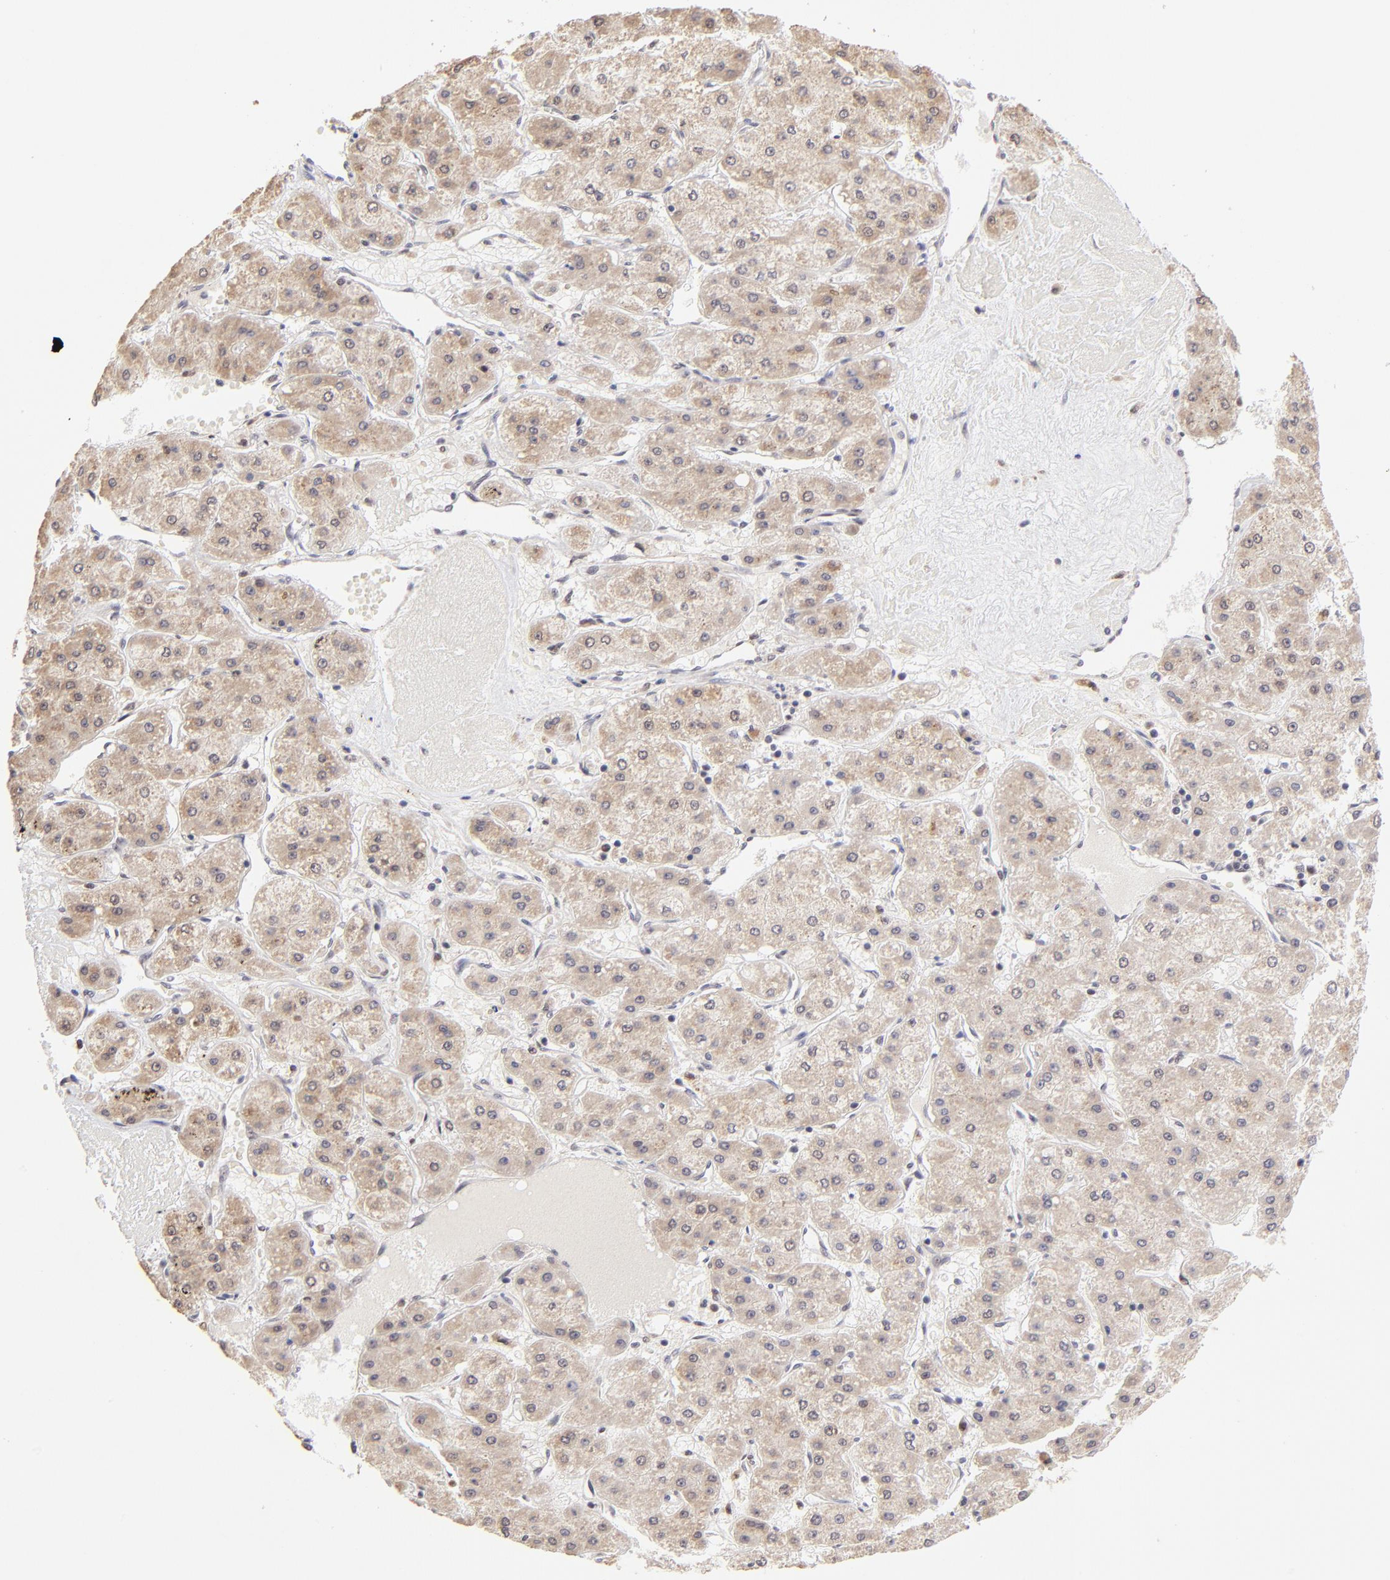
{"staining": {"intensity": "weak", "quantity": ">75%", "location": "cytoplasmic/membranous"}, "tissue": "liver cancer", "cell_type": "Tumor cells", "image_type": "cancer", "snomed": [{"axis": "morphology", "description": "Carcinoma, Hepatocellular, NOS"}, {"axis": "topography", "description": "Liver"}], "caption": "DAB (3,3'-diaminobenzidine) immunohistochemical staining of liver cancer (hepatocellular carcinoma) displays weak cytoplasmic/membranous protein staining in approximately >75% of tumor cells.", "gene": "ZNF670", "patient": {"sex": "female", "age": 52}}